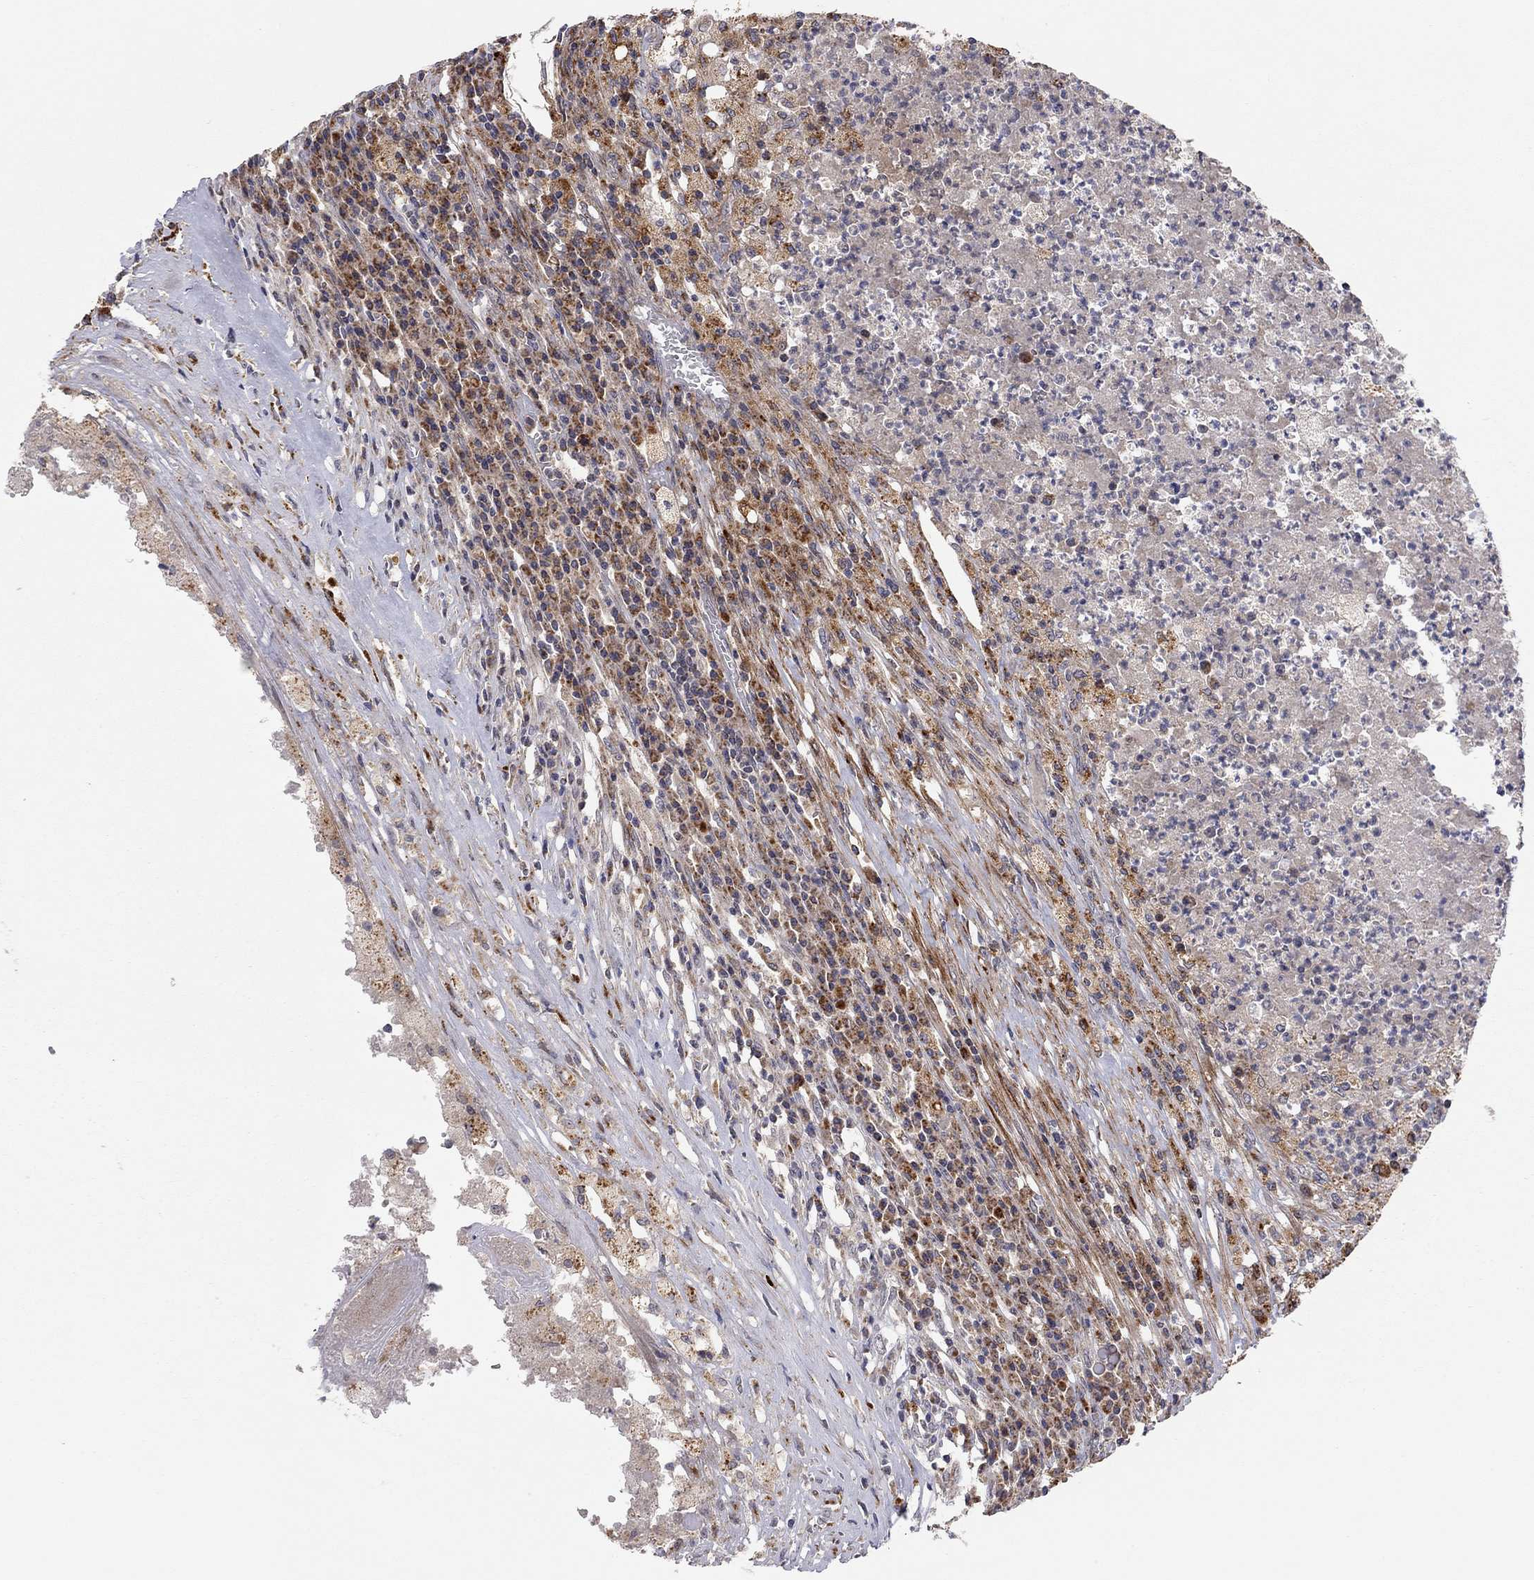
{"staining": {"intensity": "moderate", "quantity": "25%-75%", "location": "cytoplasmic/membranous"}, "tissue": "testis cancer", "cell_type": "Tumor cells", "image_type": "cancer", "snomed": [{"axis": "morphology", "description": "Necrosis, NOS"}, {"axis": "morphology", "description": "Carcinoma, Embryonal, NOS"}, {"axis": "topography", "description": "Testis"}], "caption": "A photomicrograph showing moderate cytoplasmic/membranous positivity in approximately 25%-75% of tumor cells in testis cancer, as visualized by brown immunohistochemical staining.", "gene": "IDS", "patient": {"sex": "male", "age": 19}}